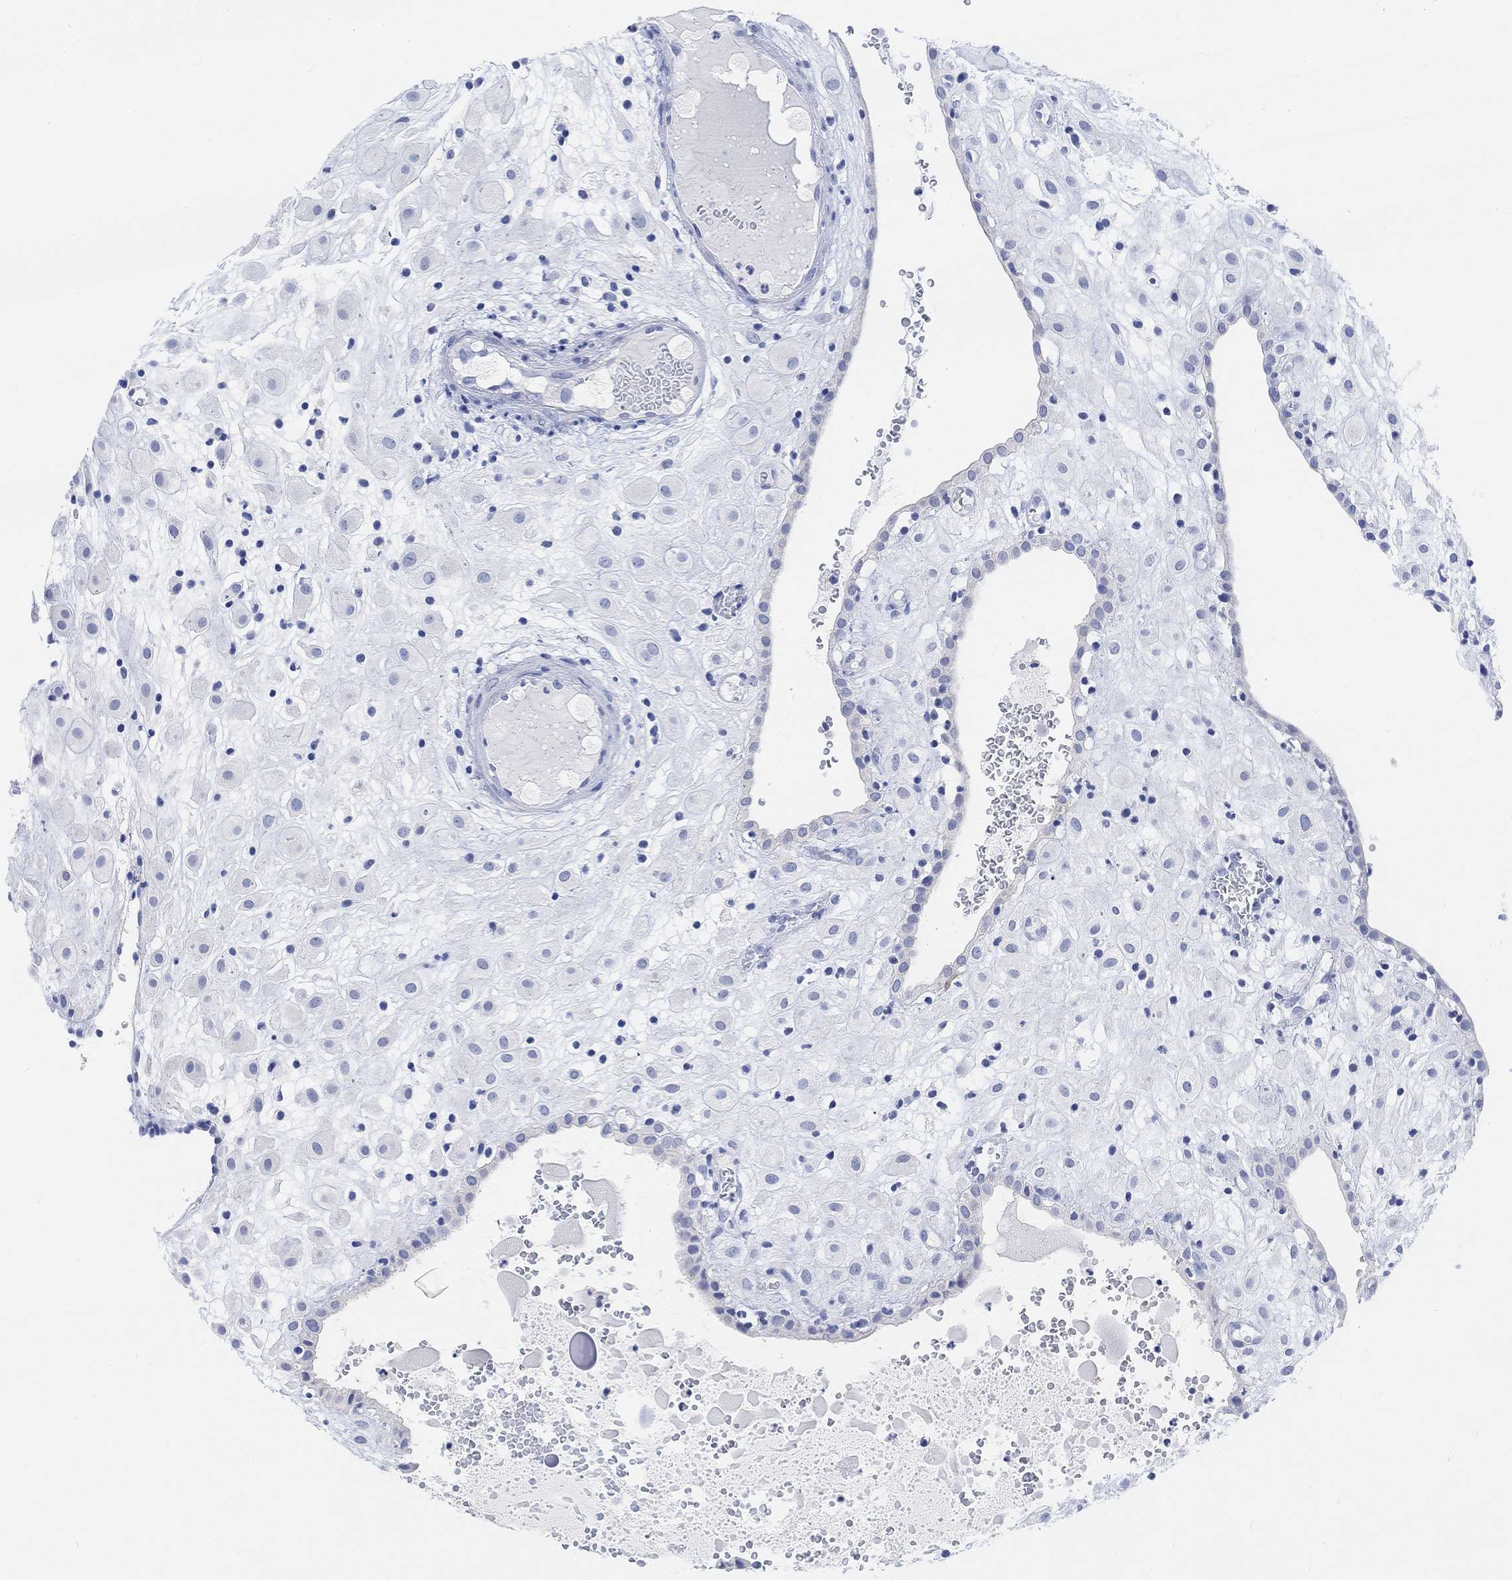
{"staining": {"intensity": "negative", "quantity": "none", "location": "none"}, "tissue": "placenta", "cell_type": "Decidual cells", "image_type": "normal", "snomed": [{"axis": "morphology", "description": "Normal tissue, NOS"}, {"axis": "topography", "description": "Placenta"}], "caption": "DAB immunohistochemical staining of benign placenta demonstrates no significant staining in decidual cells. (Immunohistochemistry, brightfield microscopy, high magnification).", "gene": "ENO4", "patient": {"sex": "female", "age": 24}}